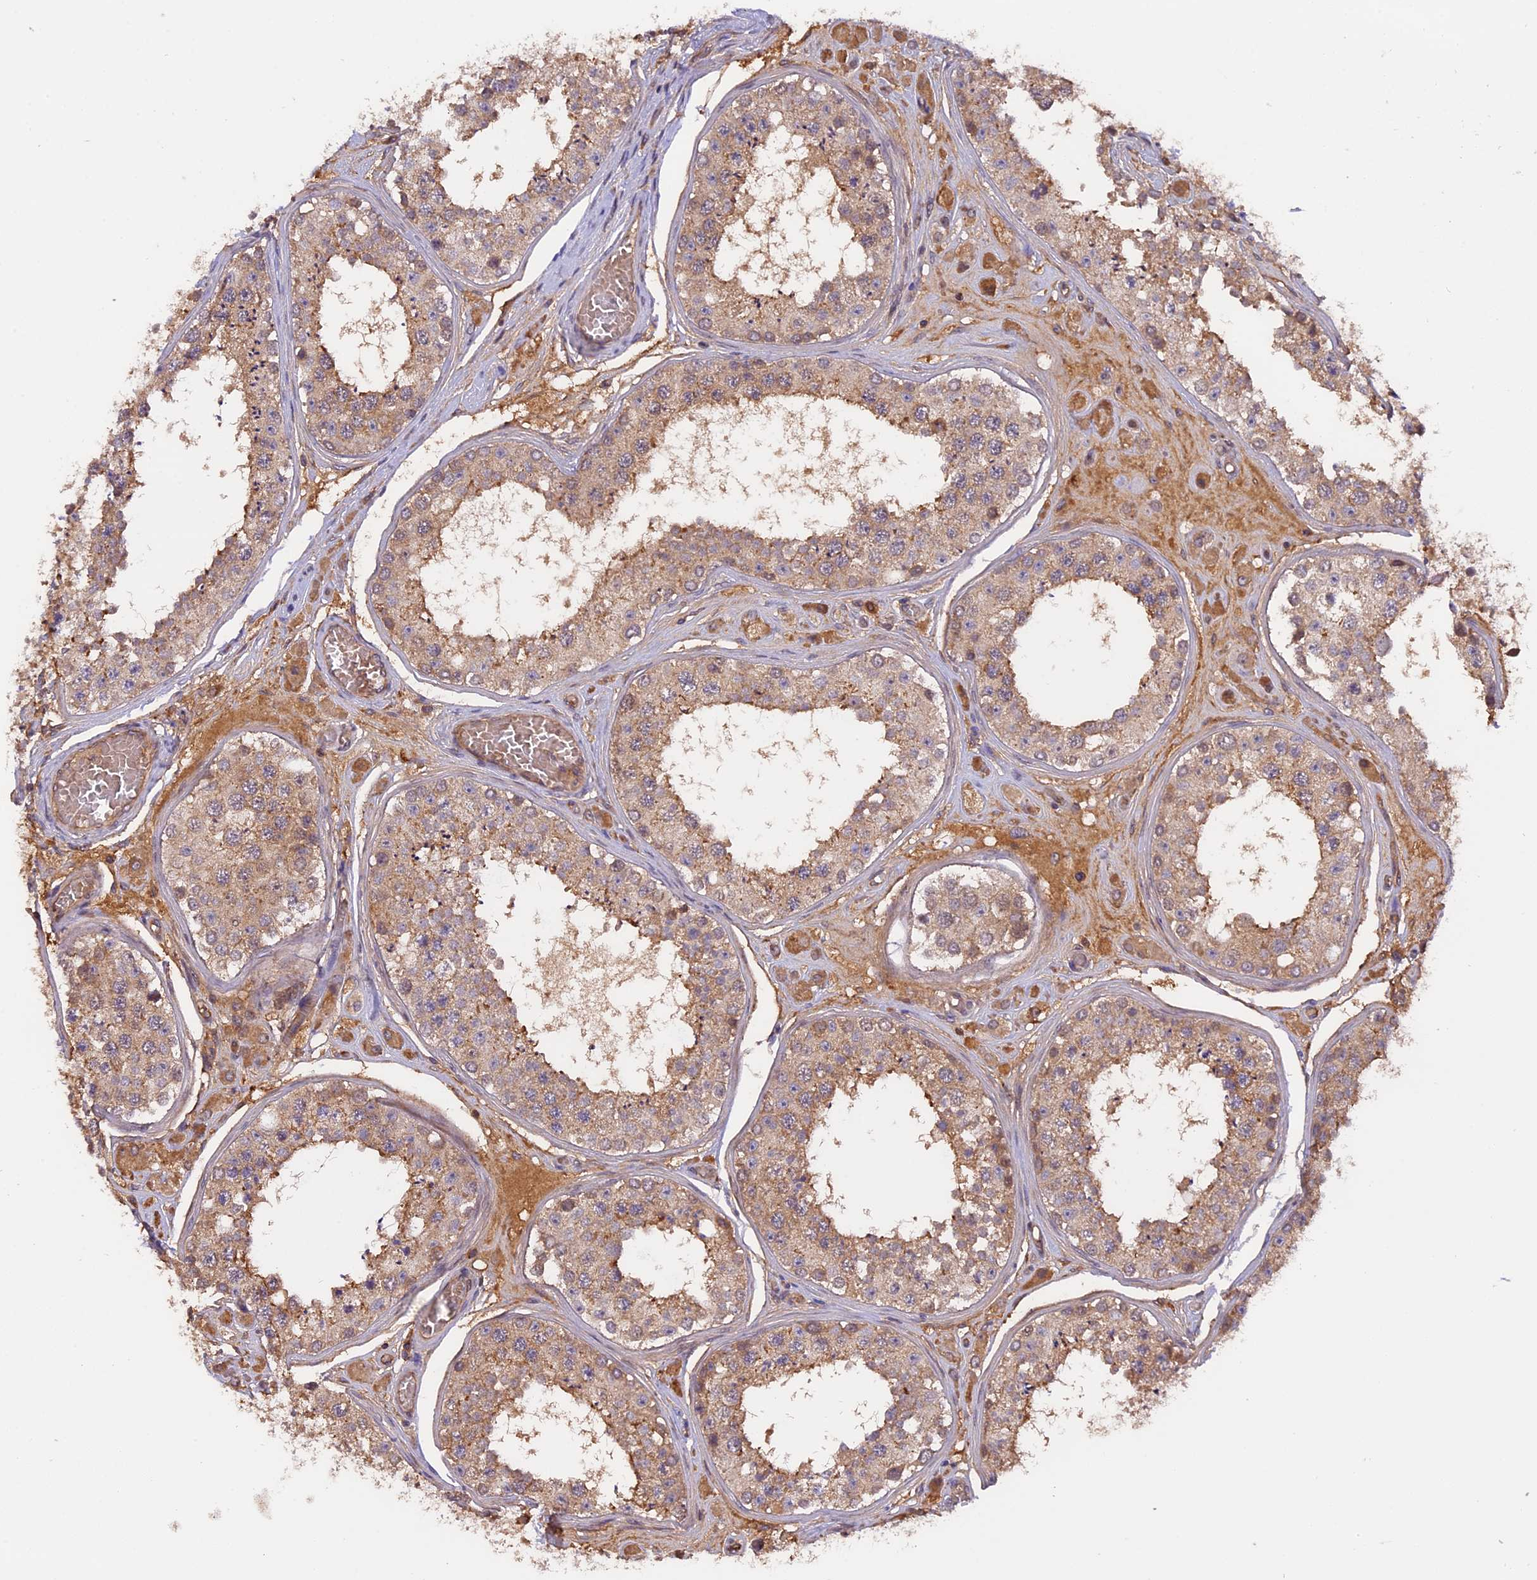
{"staining": {"intensity": "moderate", "quantity": ">75%", "location": "cytoplasmic/membranous"}, "tissue": "testis", "cell_type": "Cells in seminiferous ducts", "image_type": "normal", "snomed": [{"axis": "morphology", "description": "Normal tissue, NOS"}, {"axis": "topography", "description": "Testis"}], "caption": "Normal testis exhibits moderate cytoplasmic/membranous positivity in about >75% of cells in seminiferous ducts (Brightfield microscopy of DAB IHC at high magnification)..", "gene": "SETD6", "patient": {"sex": "male", "age": 25}}